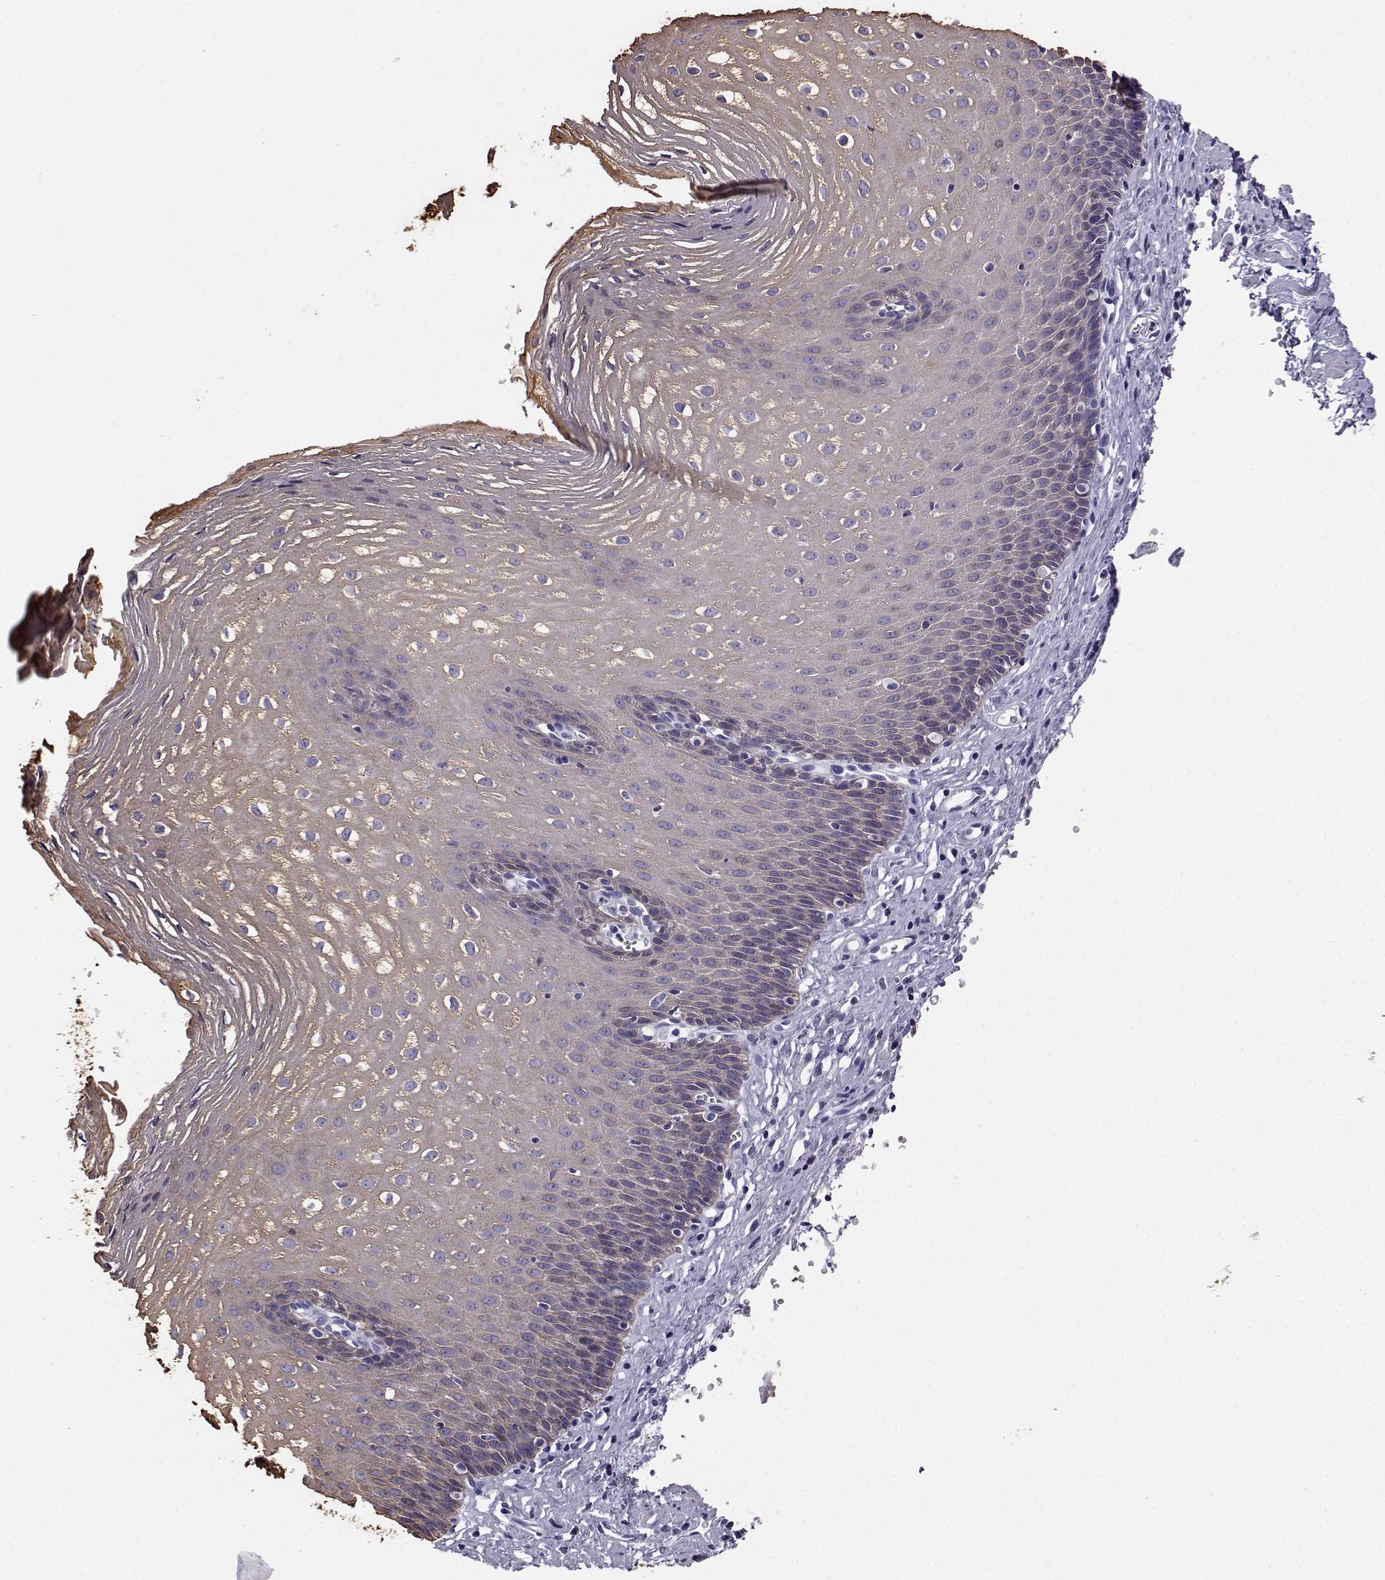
{"staining": {"intensity": "moderate", "quantity": "<25%", "location": "cytoplasmic/membranous,nuclear"}, "tissue": "esophagus", "cell_type": "Squamous epithelial cells", "image_type": "normal", "snomed": [{"axis": "morphology", "description": "Normal tissue, NOS"}, {"axis": "topography", "description": "Esophagus"}], "caption": "Immunohistochemistry (IHC) of unremarkable esophagus reveals low levels of moderate cytoplasmic/membranous,nuclear staining in about <25% of squamous epithelial cells.", "gene": "AKR1B1", "patient": {"sex": "male", "age": 72}}